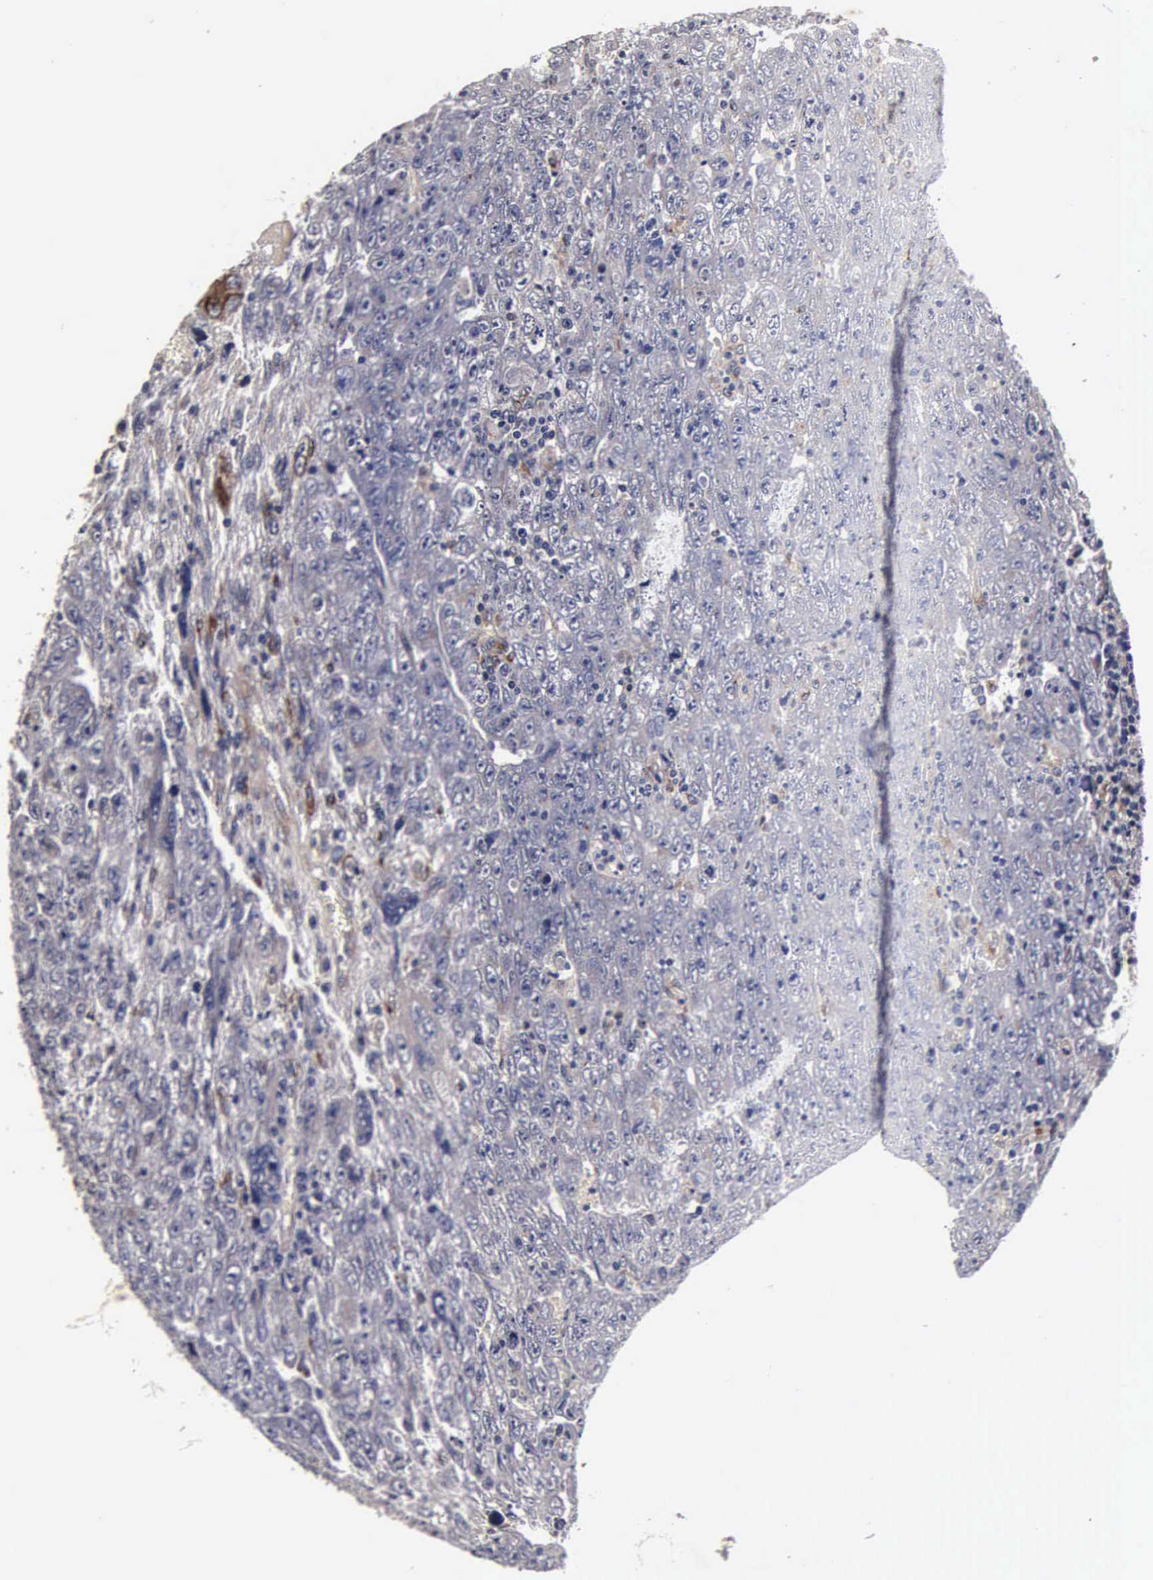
{"staining": {"intensity": "negative", "quantity": "none", "location": "none"}, "tissue": "testis cancer", "cell_type": "Tumor cells", "image_type": "cancer", "snomed": [{"axis": "morphology", "description": "Carcinoma, Embryonal, NOS"}, {"axis": "topography", "description": "Testis"}], "caption": "Testis cancer (embryonal carcinoma) was stained to show a protein in brown. There is no significant expression in tumor cells.", "gene": "CST3", "patient": {"sex": "male", "age": 28}}